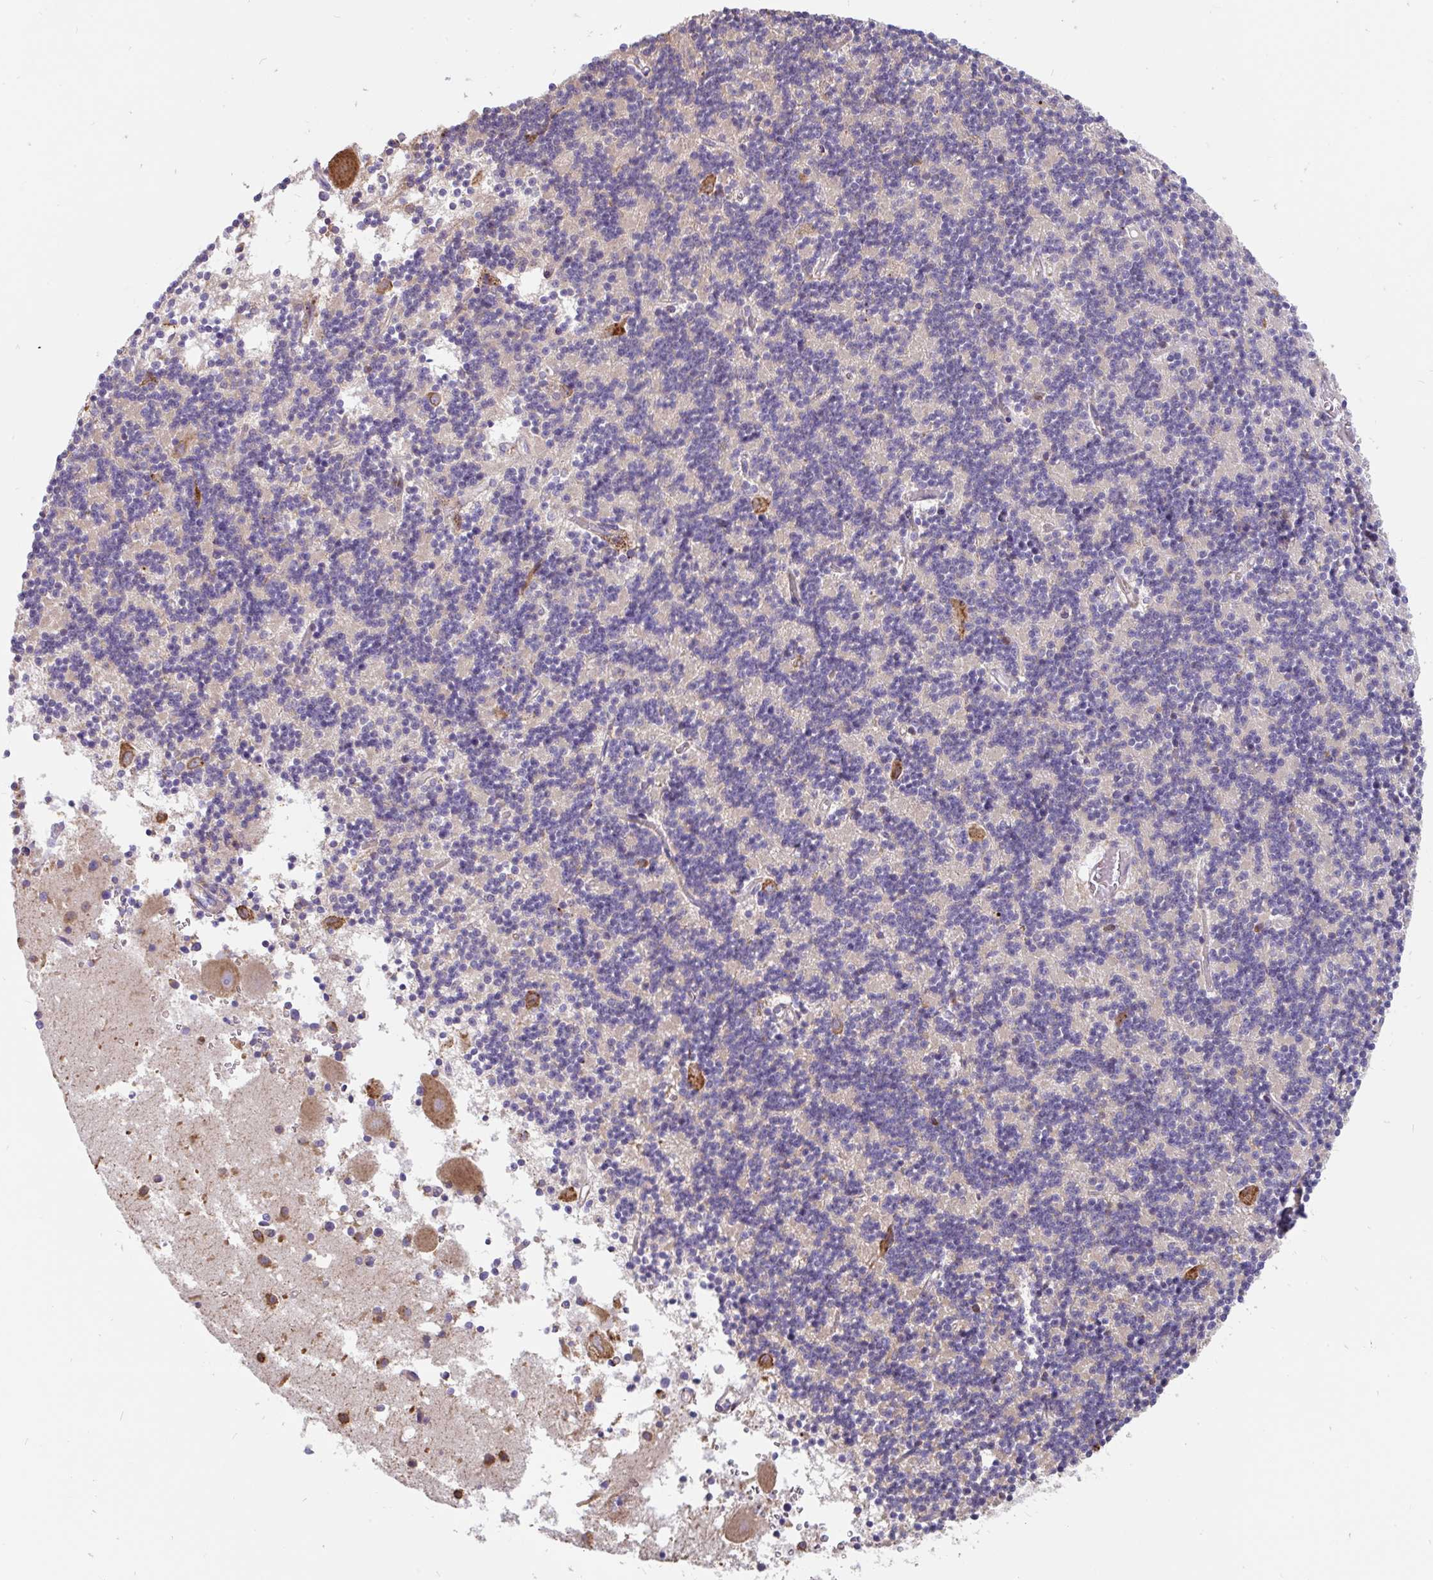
{"staining": {"intensity": "negative", "quantity": "none", "location": "none"}, "tissue": "cerebellum", "cell_type": "Cells in granular layer", "image_type": "normal", "snomed": [{"axis": "morphology", "description": "Normal tissue, NOS"}, {"axis": "topography", "description": "Cerebellum"}], "caption": "A high-resolution histopathology image shows immunohistochemistry staining of benign cerebellum, which exhibits no significant expression in cells in granular layer. The staining is performed using DAB (3,3'-diaminobenzidine) brown chromogen with nuclei counter-stained in using hematoxylin.", "gene": "EML5", "patient": {"sex": "male", "age": 54}}